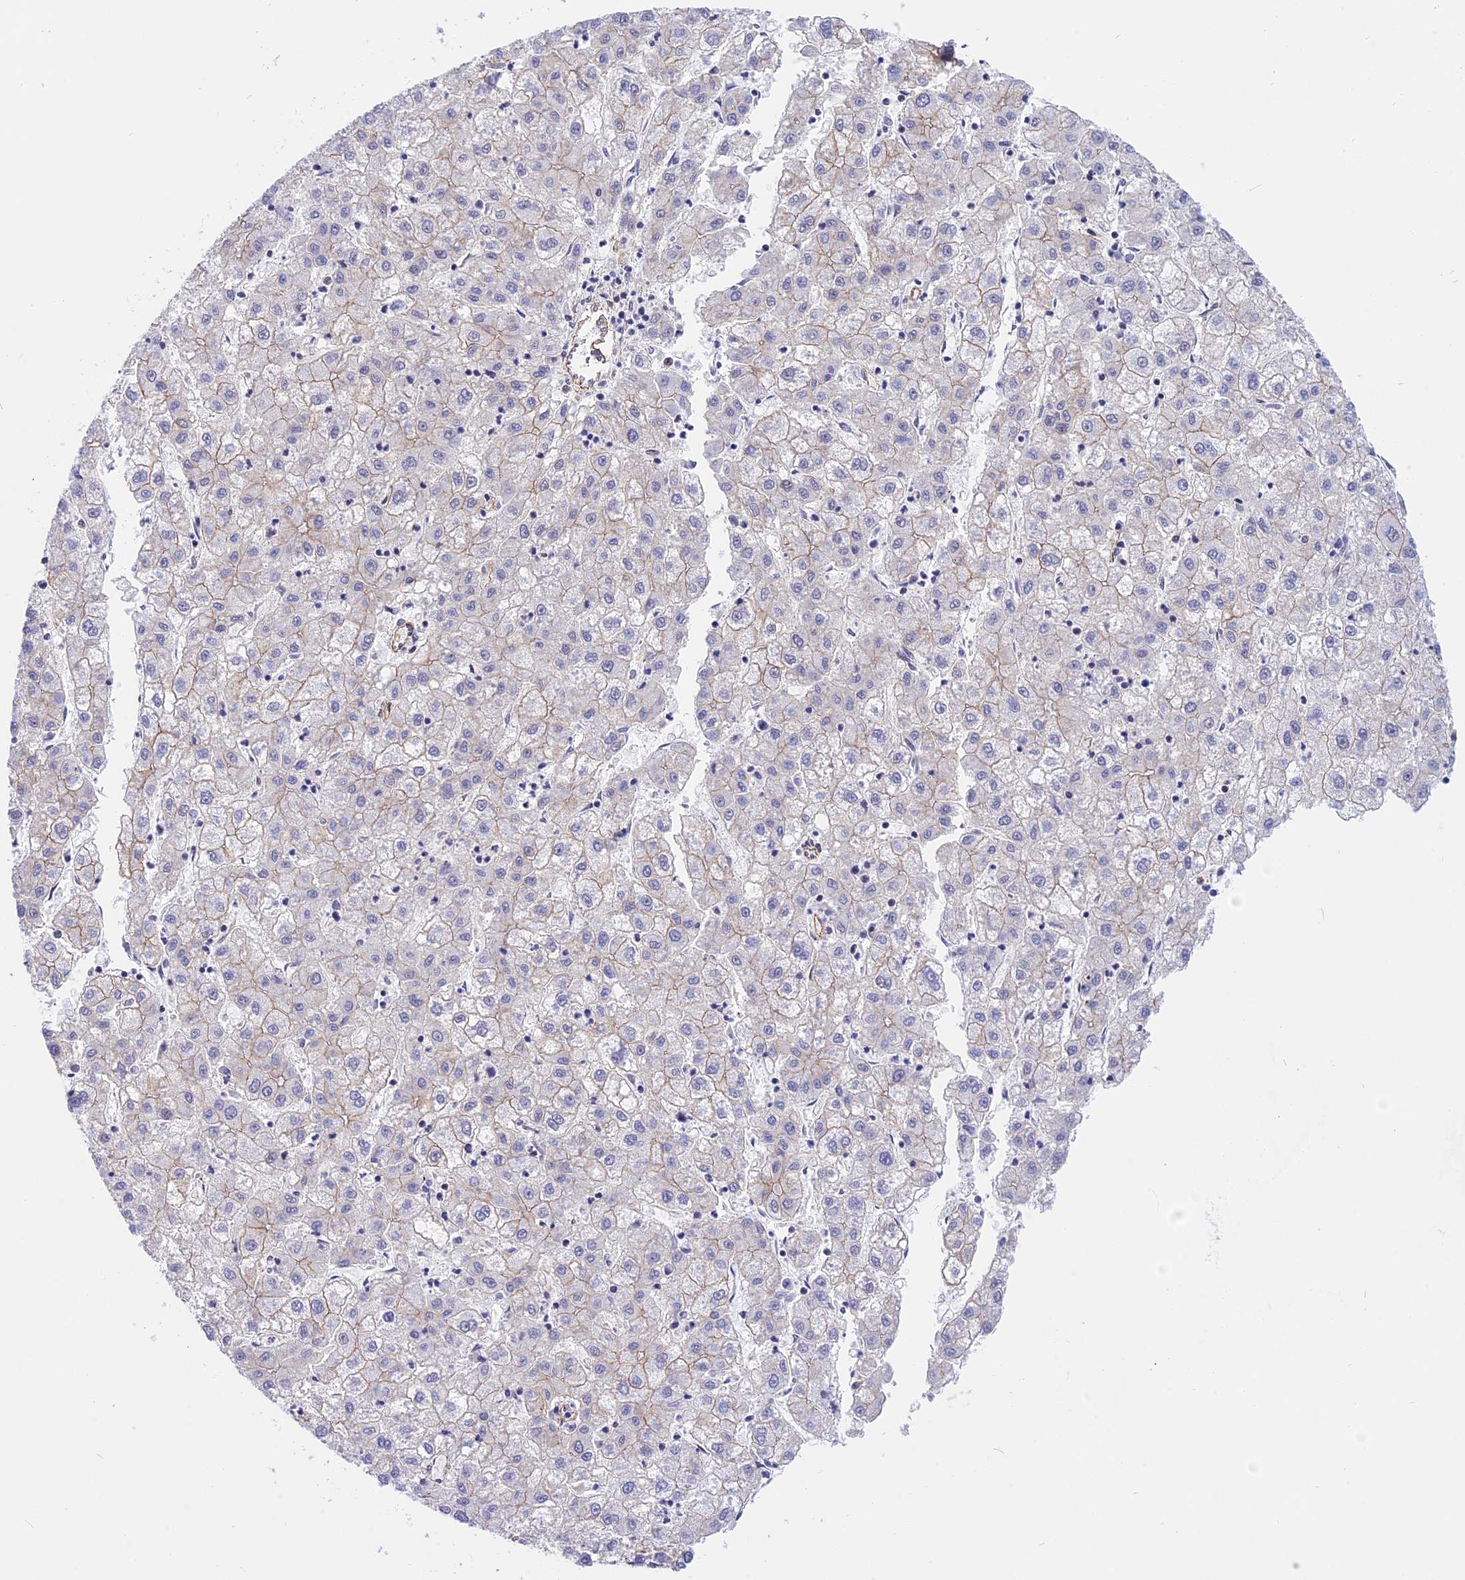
{"staining": {"intensity": "negative", "quantity": "none", "location": "none"}, "tissue": "liver cancer", "cell_type": "Tumor cells", "image_type": "cancer", "snomed": [{"axis": "morphology", "description": "Carcinoma, Hepatocellular, NOS"}, {"axis": "topography", "description": "Liver"}], "caption": "Immunohistochemistry of human liver cancer (hepatocellular carcinoma) shows no expression in tumor cells. (DAB immunohistochemistry (IHC) with hematoxylin counter stain).", "gene": "R3HDM4", "patient": {"sex": "male", "age": 72}}